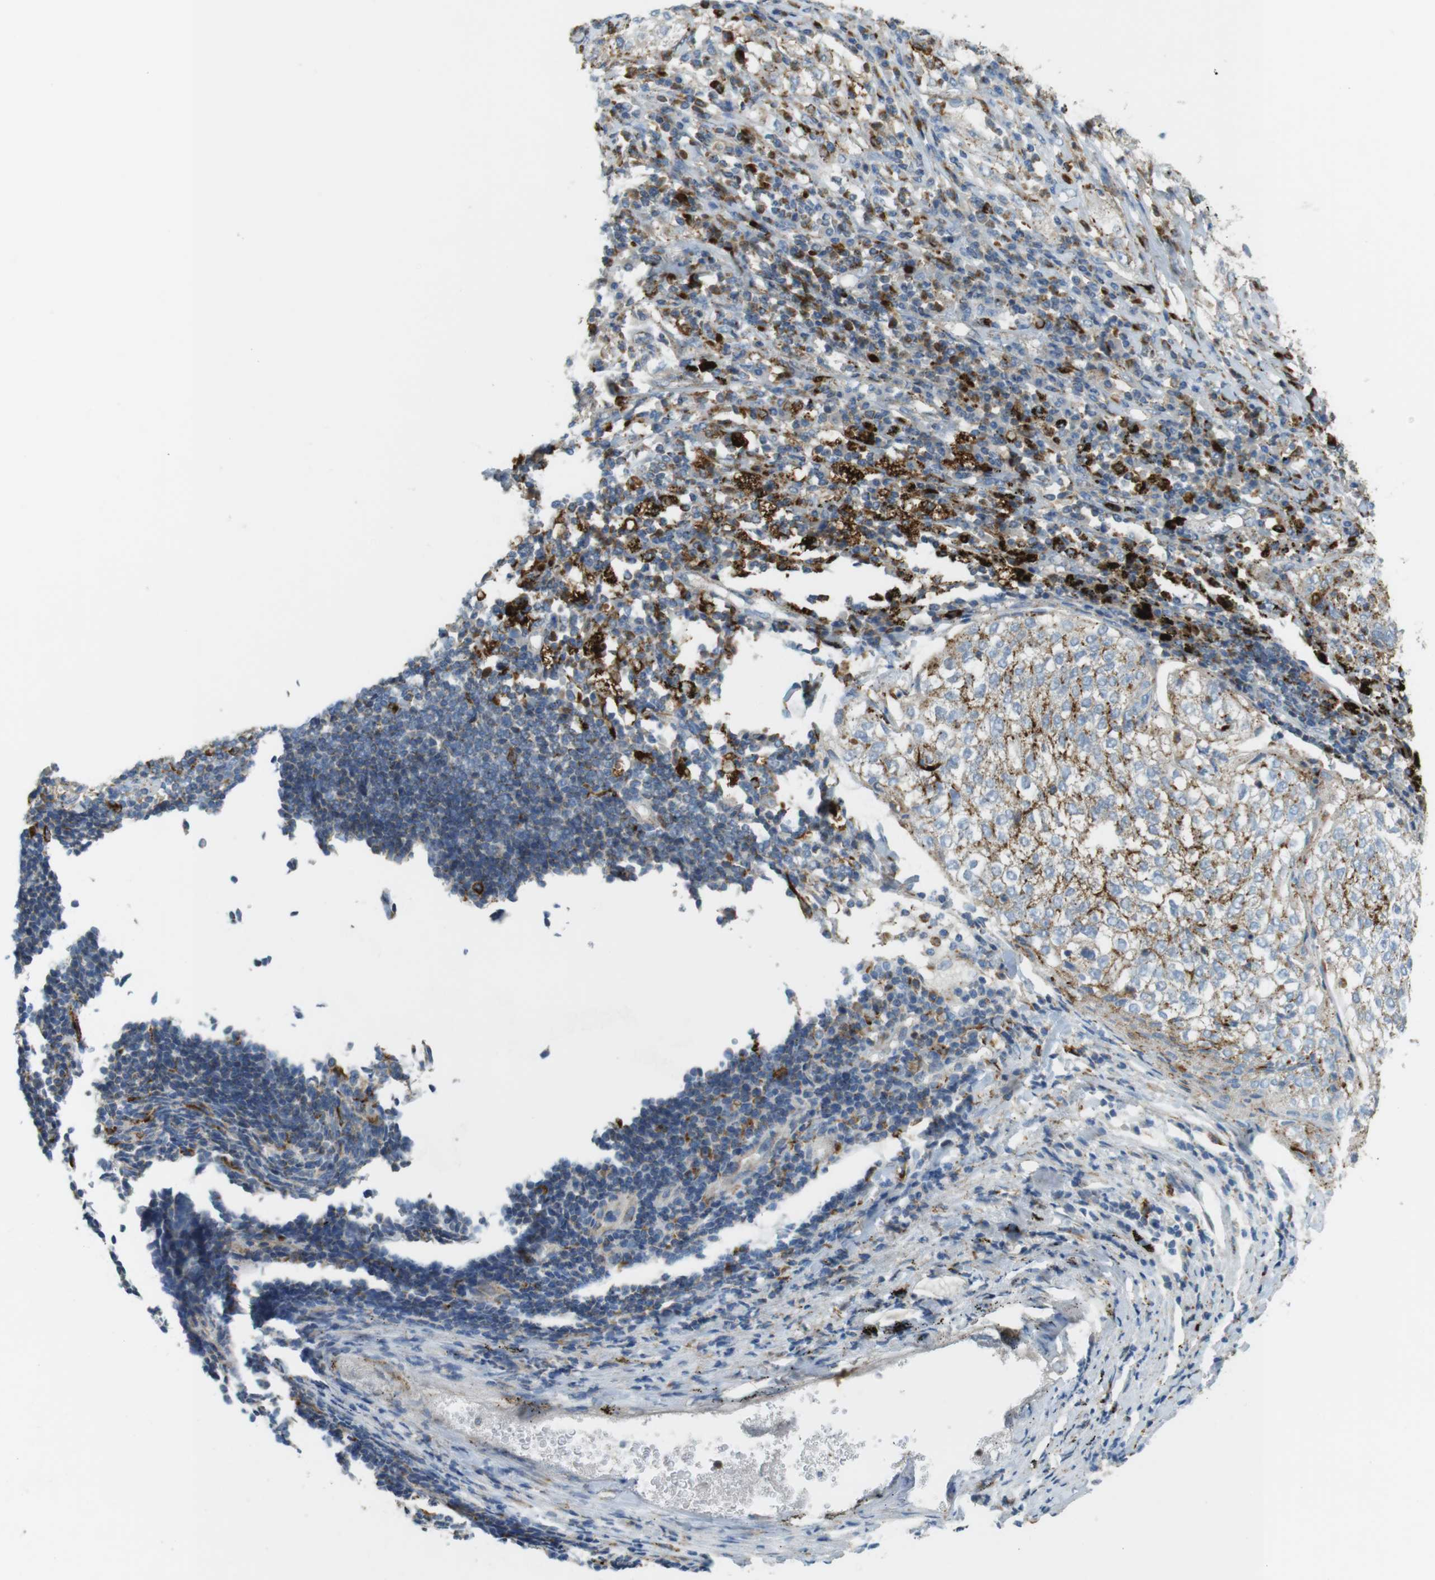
{"staining": {"intensity": "moderate", "quantity": "25%-75%", "location": "cytoplasmic/membranous"}, "tissue": "lung cancer", "cell_type": "Tumor cells", "image_type": "cancer", "snomed": [{"axis": "morphology", "description": "Inflammation, NOS"}, {"axis": "morphology", "description": "Squamous cell carcinoma, NOS"}, {"axis": "topography", "description": "Lymph node"}, {"axis": "topography", "description": "Soft tissue"}, {"axis": "topography", "description": "Lung"}], "caption": "IHC of lung cancer (squamous cell carcinoma) shows medium levels of moderate cytoplasmic/membranous staining in approximately 25%-75% of tumor cells.", "gene": "LAMP1", "patient": {"sex": "male", "age": 66}}